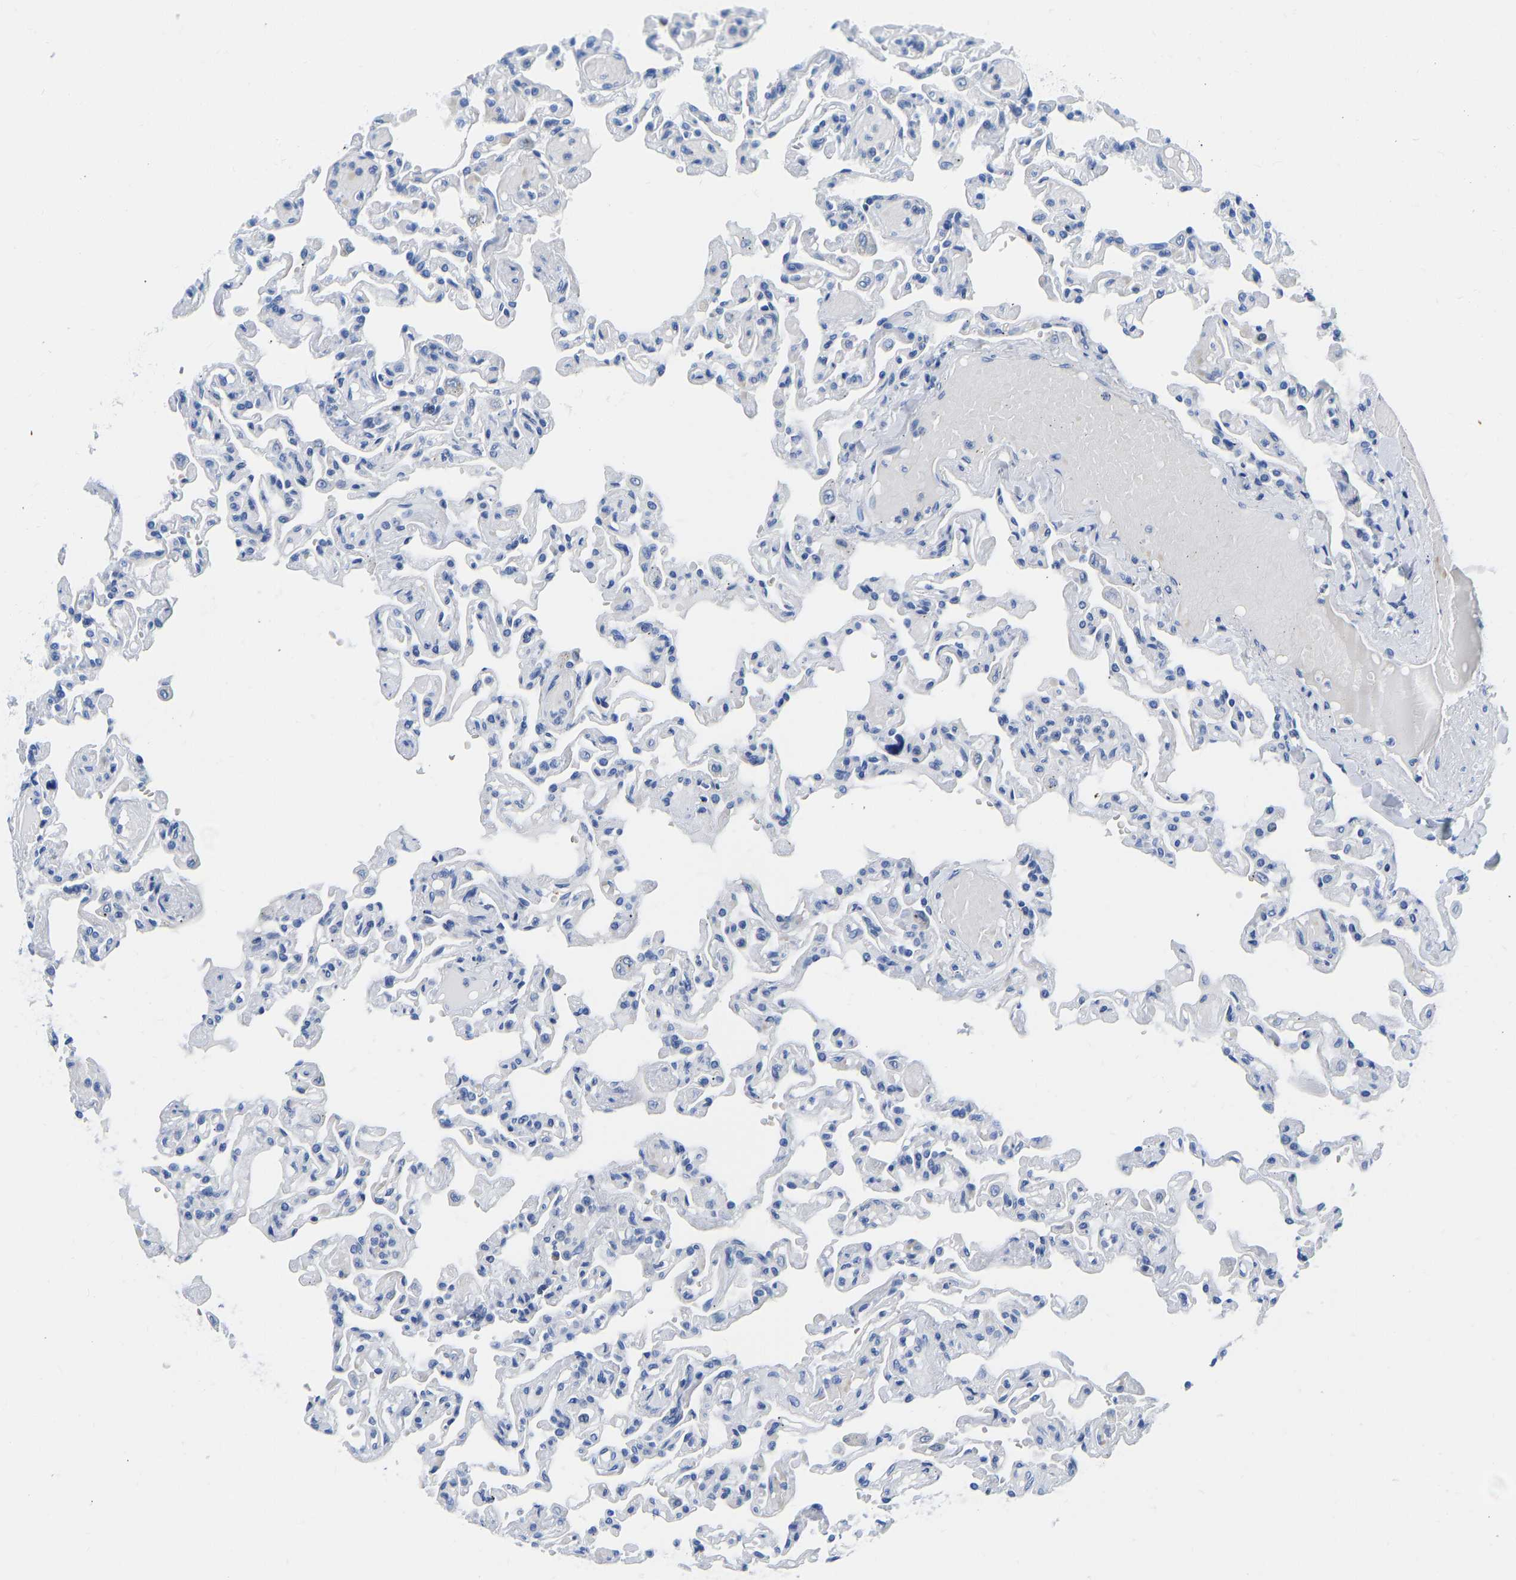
{"staining": {"intensity": "negative", "quantity": "none", "location": "none"}, "tissue": "lung", "cell_type": "Alveolar cells", "image_type": "normal", "snomed": [{"axis": "morphology", "description": "Normal tissue, NOS"}, {"axis": "topography", "description": "Lung"}], "caption": "Lung stained for a protein using immunohistochemistry demonstrates no expression alveolar cells.", "gene": "TCF7", "patient": {"sex": "male", "age": 21}}